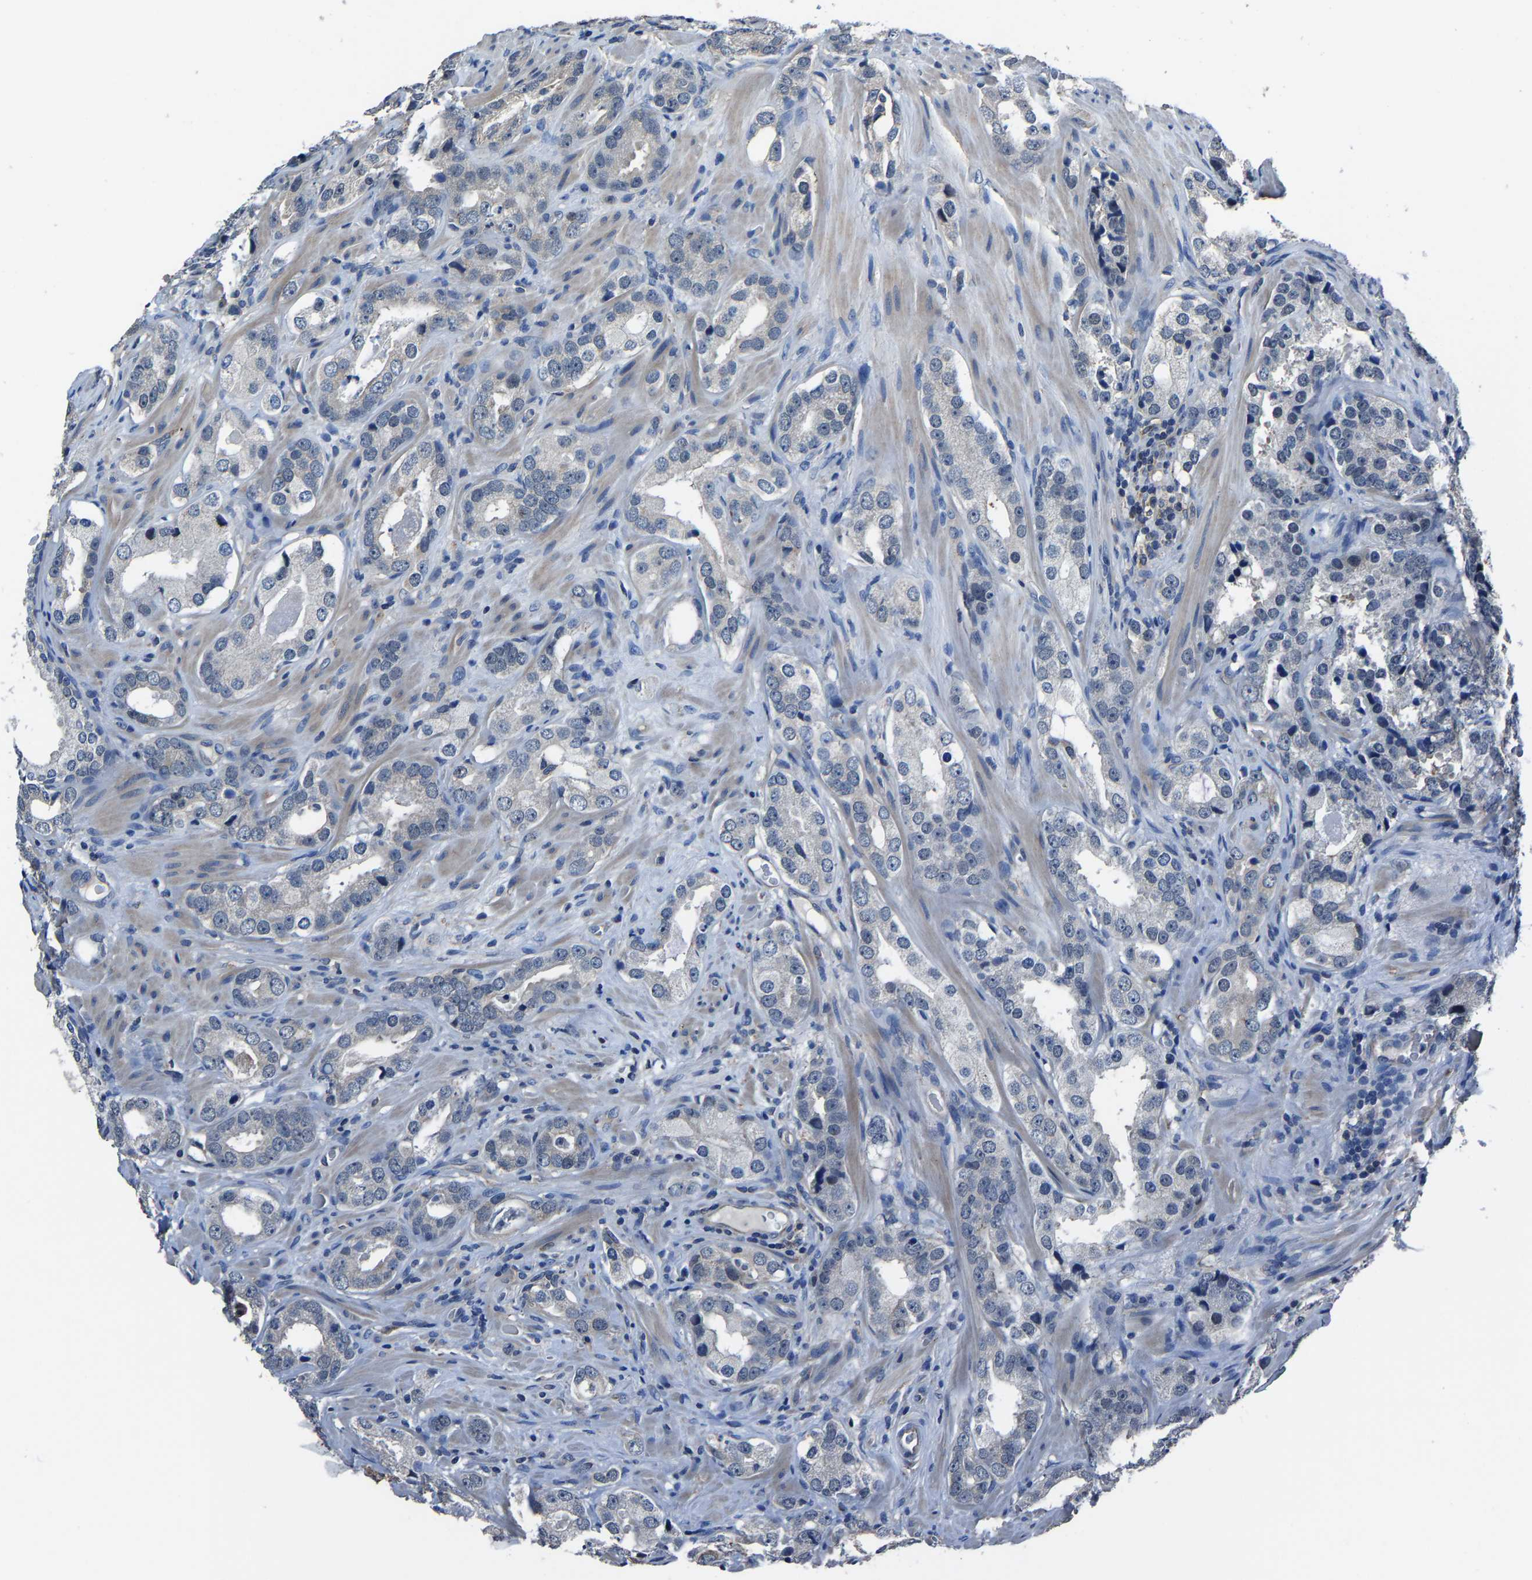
{"staining": {"intensity": "negative", "quantity": "none", "location": "none"}, "tissue": "prostate cancer", "cell_type": "Tumor cells", "image_type": "cancer", "snomed": [{"axis": "morphology", "description": "Adenocarcinoma, High grade"}, {"axis": "topography", "description": "Prostate"}], "caption": "Tumor cells show no significant protein positivity in prostate adenocarcinoma (high-grade).", "gene": "STRBP", "patient": {"sex": "male", "age": 63}}